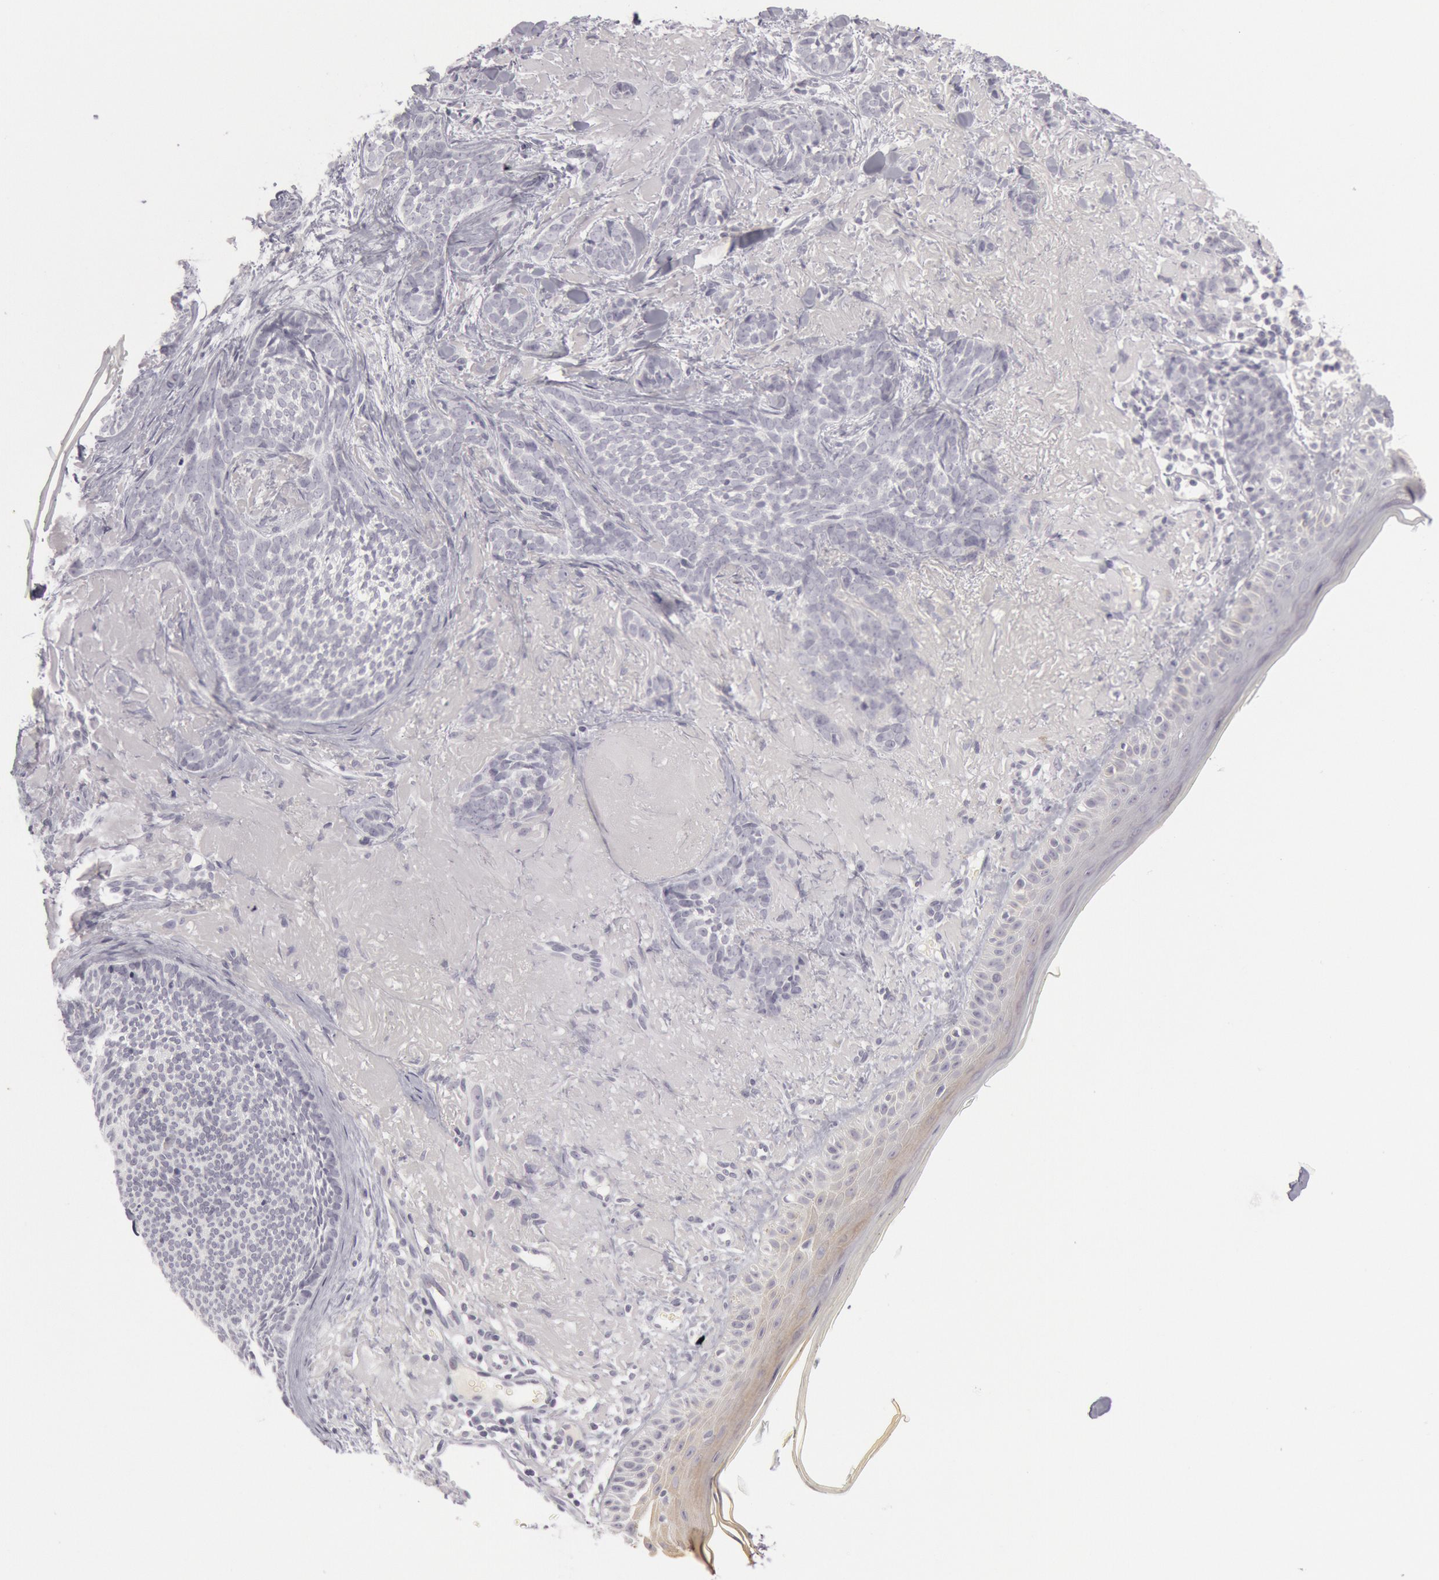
{"staining": {"intensity": "negative", "quantity": "none", "location": "none"}, "tissue": "skin cancer", "cell_type": "Tumor cells", "image_type": "cancer", "snomed": [{"axis": "morphology", "description": "Basal cell carcinoma"}, {"axis": "topography", "description": "Skin"}], "caption": "This is an immunohistochemistry image of skin cancer. There is no expression in tumor cells.", "gene": "KRT16", "patient": {"sex": "female", "age": 81}}